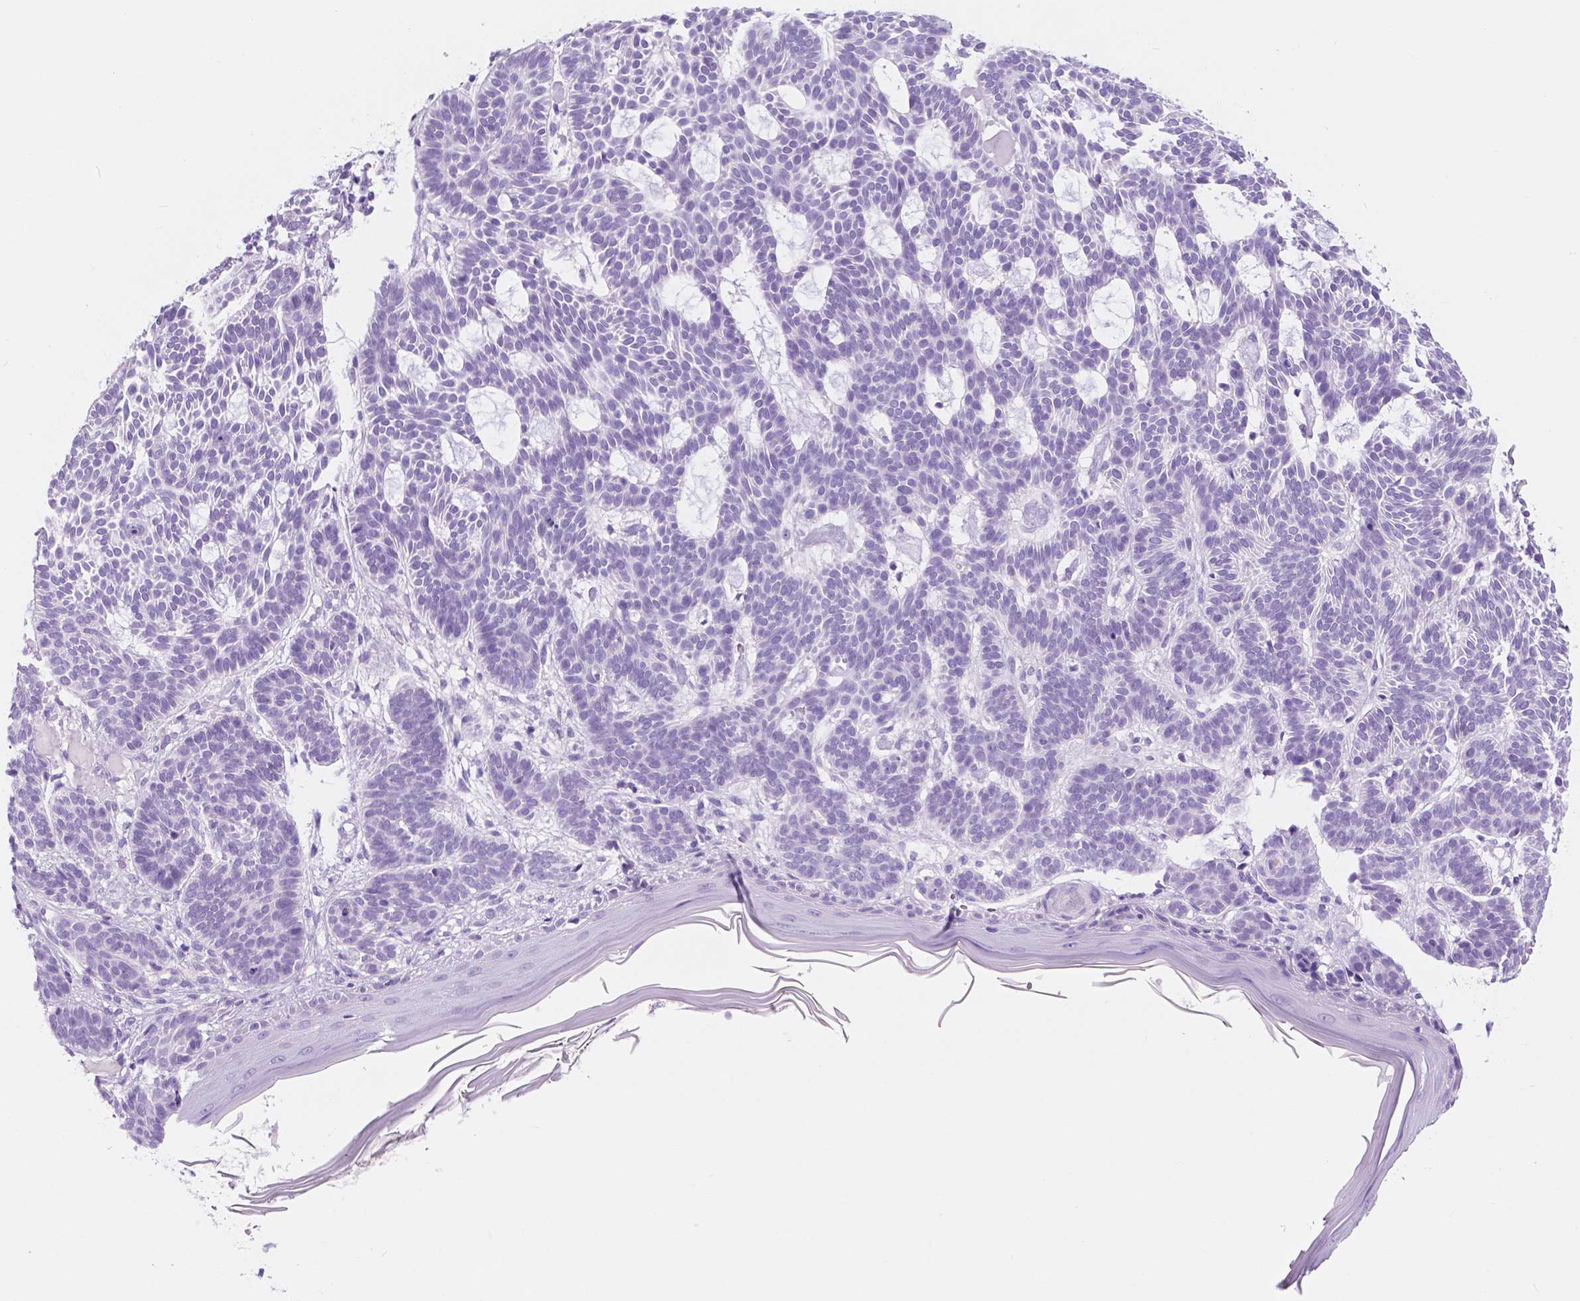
{"staining": {"intensity": "negative", "quantity": "none", "location": "none"}, "tissue": "skin cancer", "cell_type": "Tumor cells", "image_type": "cancer", "snomed": [{"axis": "morphology", "description": "Basal cell carcinoma"}, {"axis": "topography", "description": "Skin"}], "caption": "Immunohistochemistry (IHC) micrograph of human basal cell carcinoma (skin) stained for a protein (brown), which reveals no positivity in tumor cells.", "gene": "CUZD1", "patient": {"sex": "male", "age": 85}}